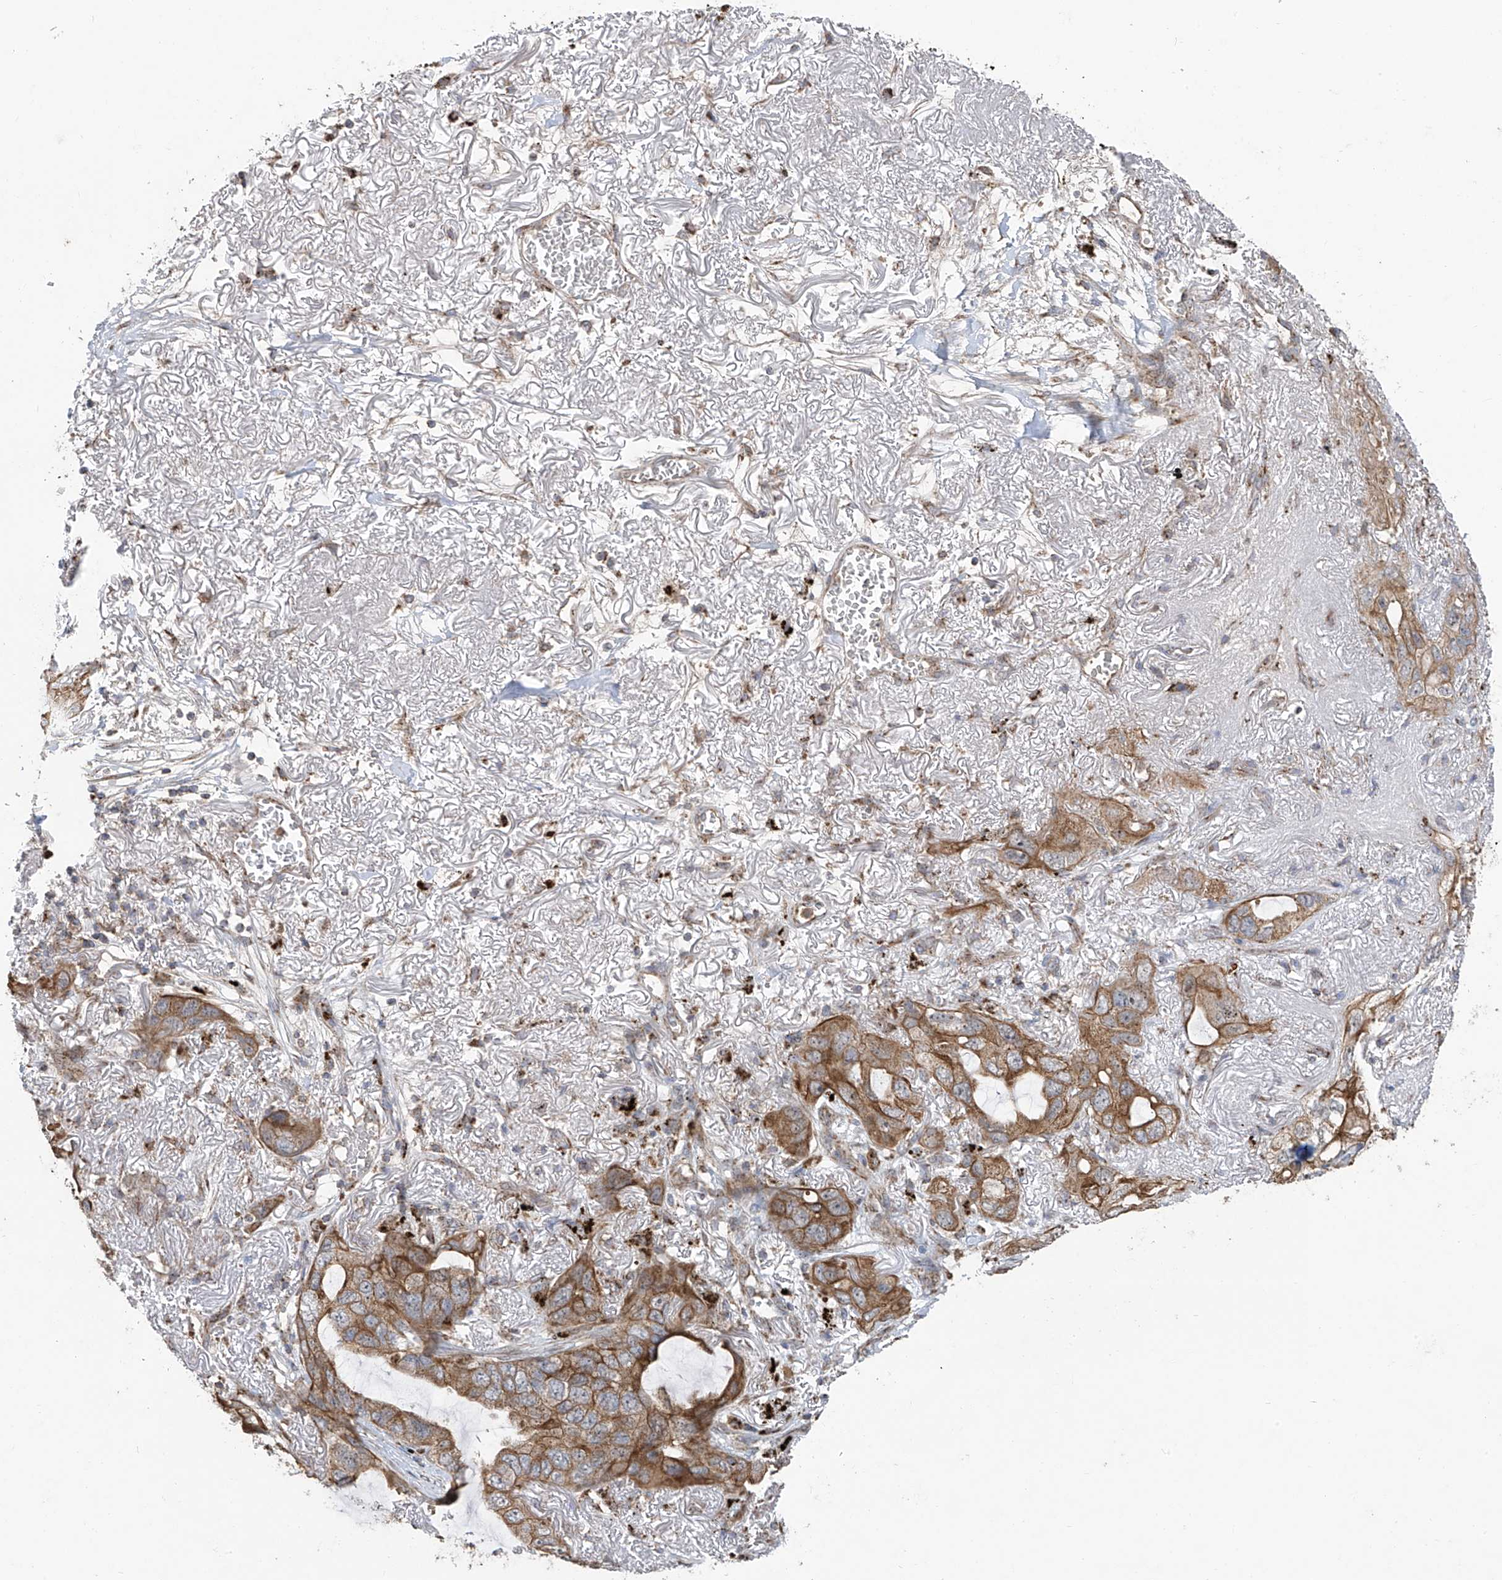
{"staining": {"intensity": "moderate", "quantity": ">75%", "location": "cytoplasmic/membranous"}, "tissue": "lung cancer", "cell_type": "Tumor cells", "image_type": "cancer", "snomed": [{"axis": "morphology", "description": "Squamous cell carcinoma, NOS"}, {"axis": "topography", "description": "Lung"}], "caption": "The histopathology image displays a brown stain indicating the presence of a protein in the cytoplasmic/membranous of tumor cells in lung cancer.", "gene": "C2orf74", "patient": {"sex": "female", "age": 73}}